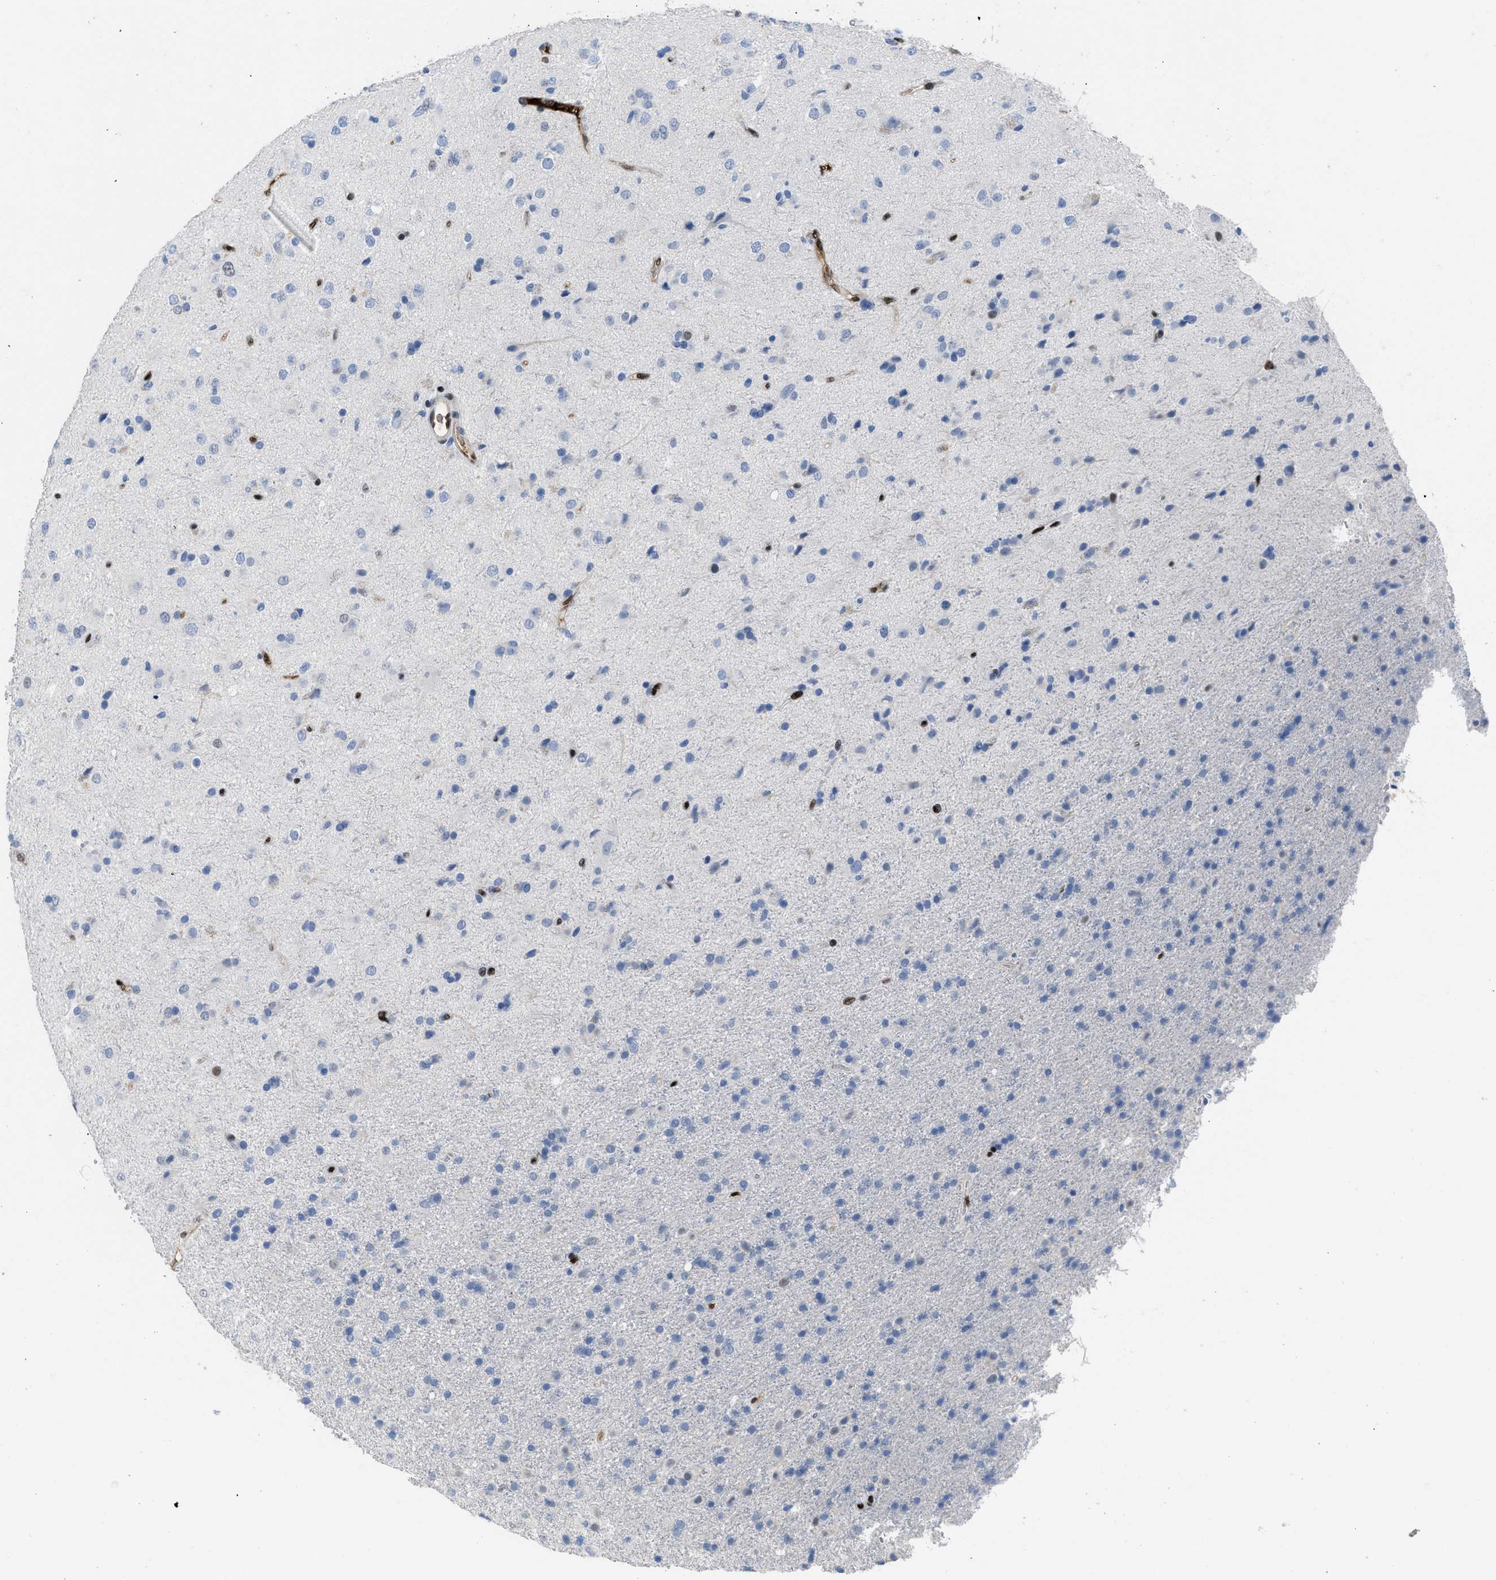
{"staining": {"intensity": "negative", "quantity": "none", "location": "none"}, "tissue": "glioma", "cell_type": "Tumor cells", "image_type": "cancer", "snomed": [{"axis": "morphology", "description": "Glioma, malignant, Low grade"}, {"axis": "topography", "description": "Brain"}], "caption": "The image shows no significant staining in tumor cells of low-grade glioma (malignant).", "gene": "LEF1", "patient": {"sex": "male", "age": 65}}